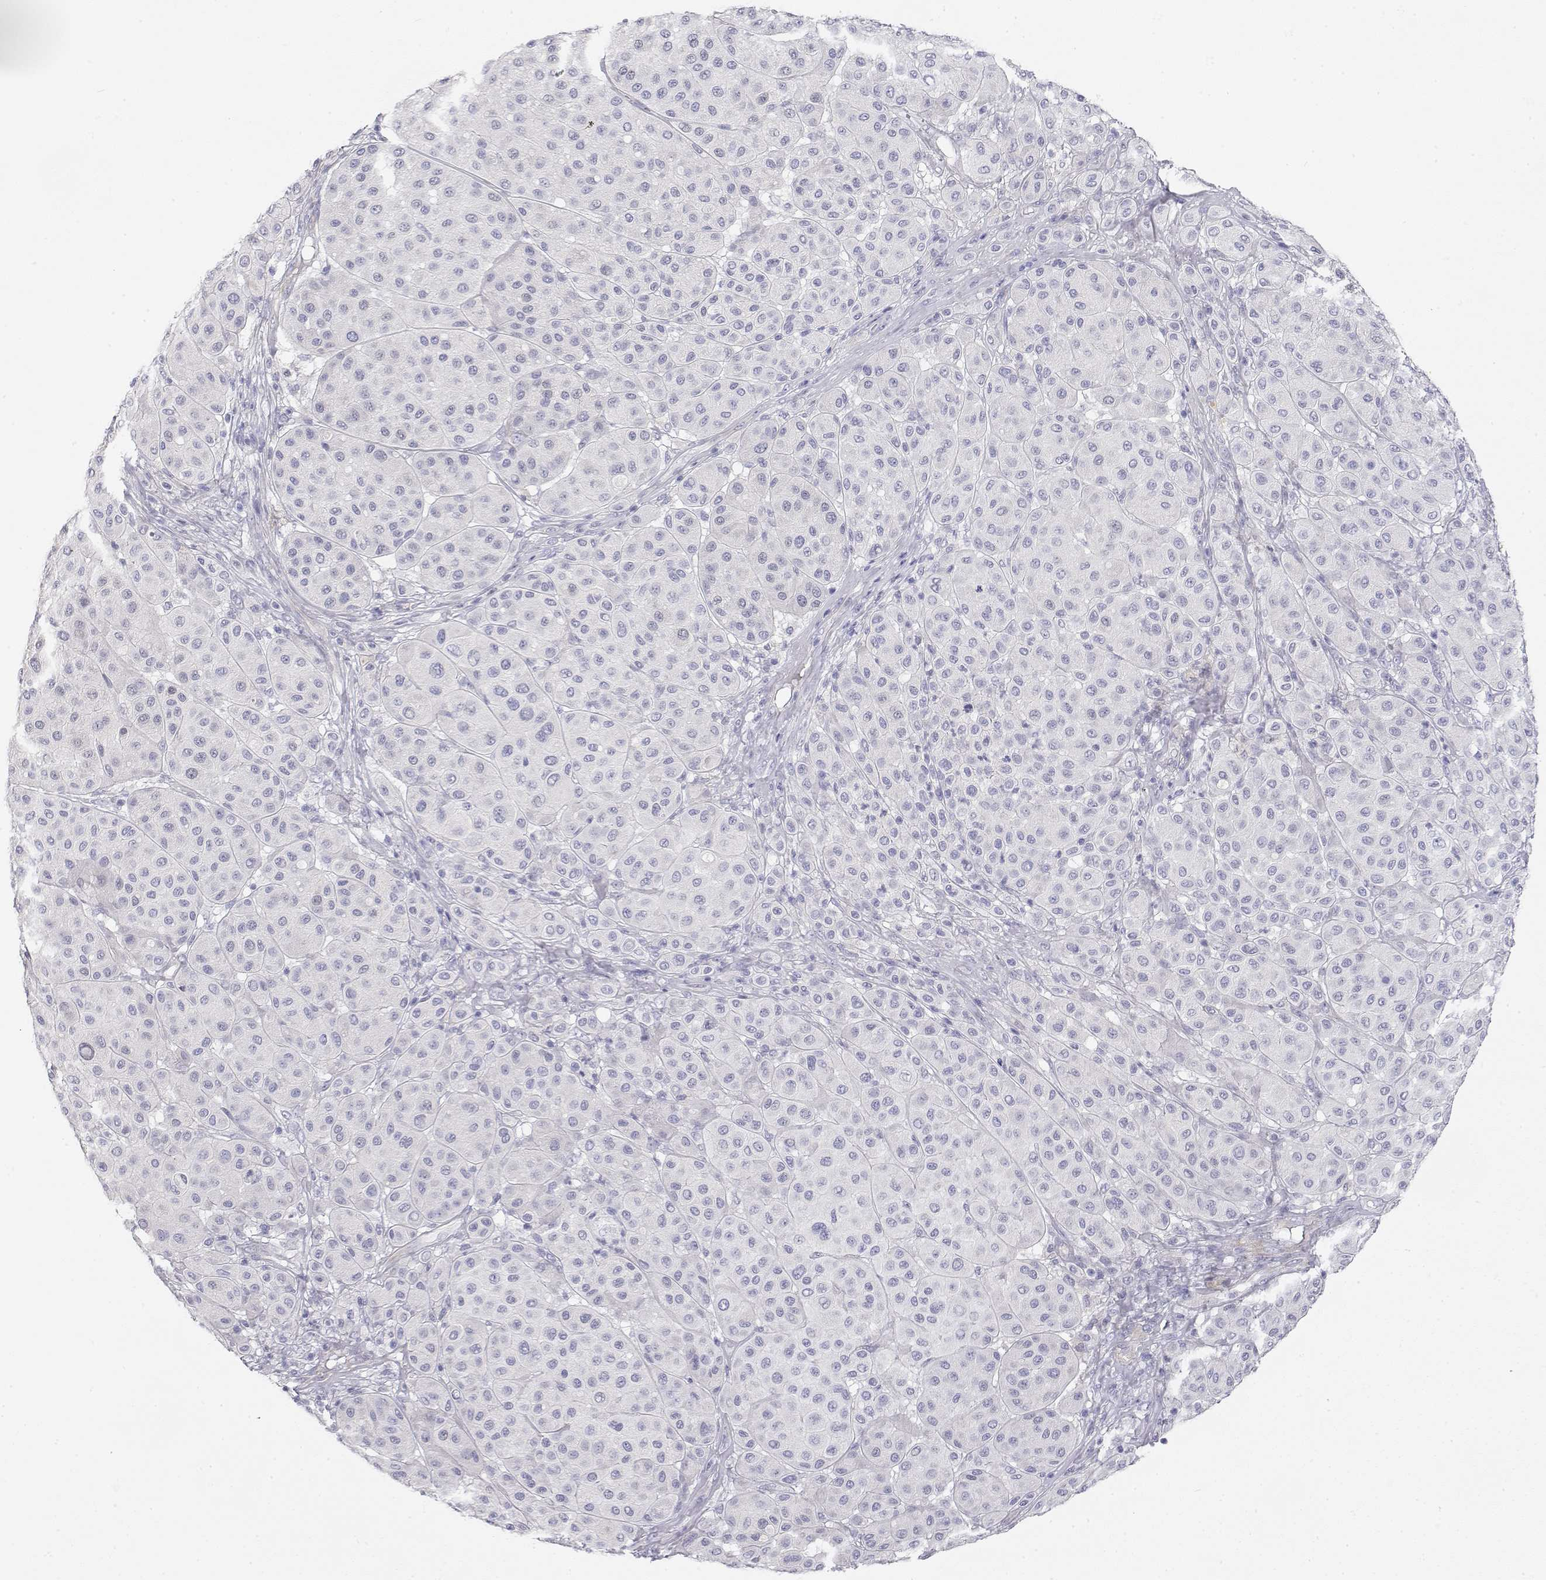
{"staining": {"intensity": "negative", "quantity": "none", "location": "none"}, "tissue": "melanoma", "cell_type": "Tumor cells", "image_type": "cancer", "snomed": [{"axis": "morphology", "description": "Malignant melanoma, Metastatic site"}, {"axis": "topography", "description": "Smooth muscle"}], "caption": "This is an IHC micrograph of malignant melanoma (metastatic site). There is no positivity in tumor cells.", "gene": "MISP", "patient": {"sex": "male", "age": 41}}